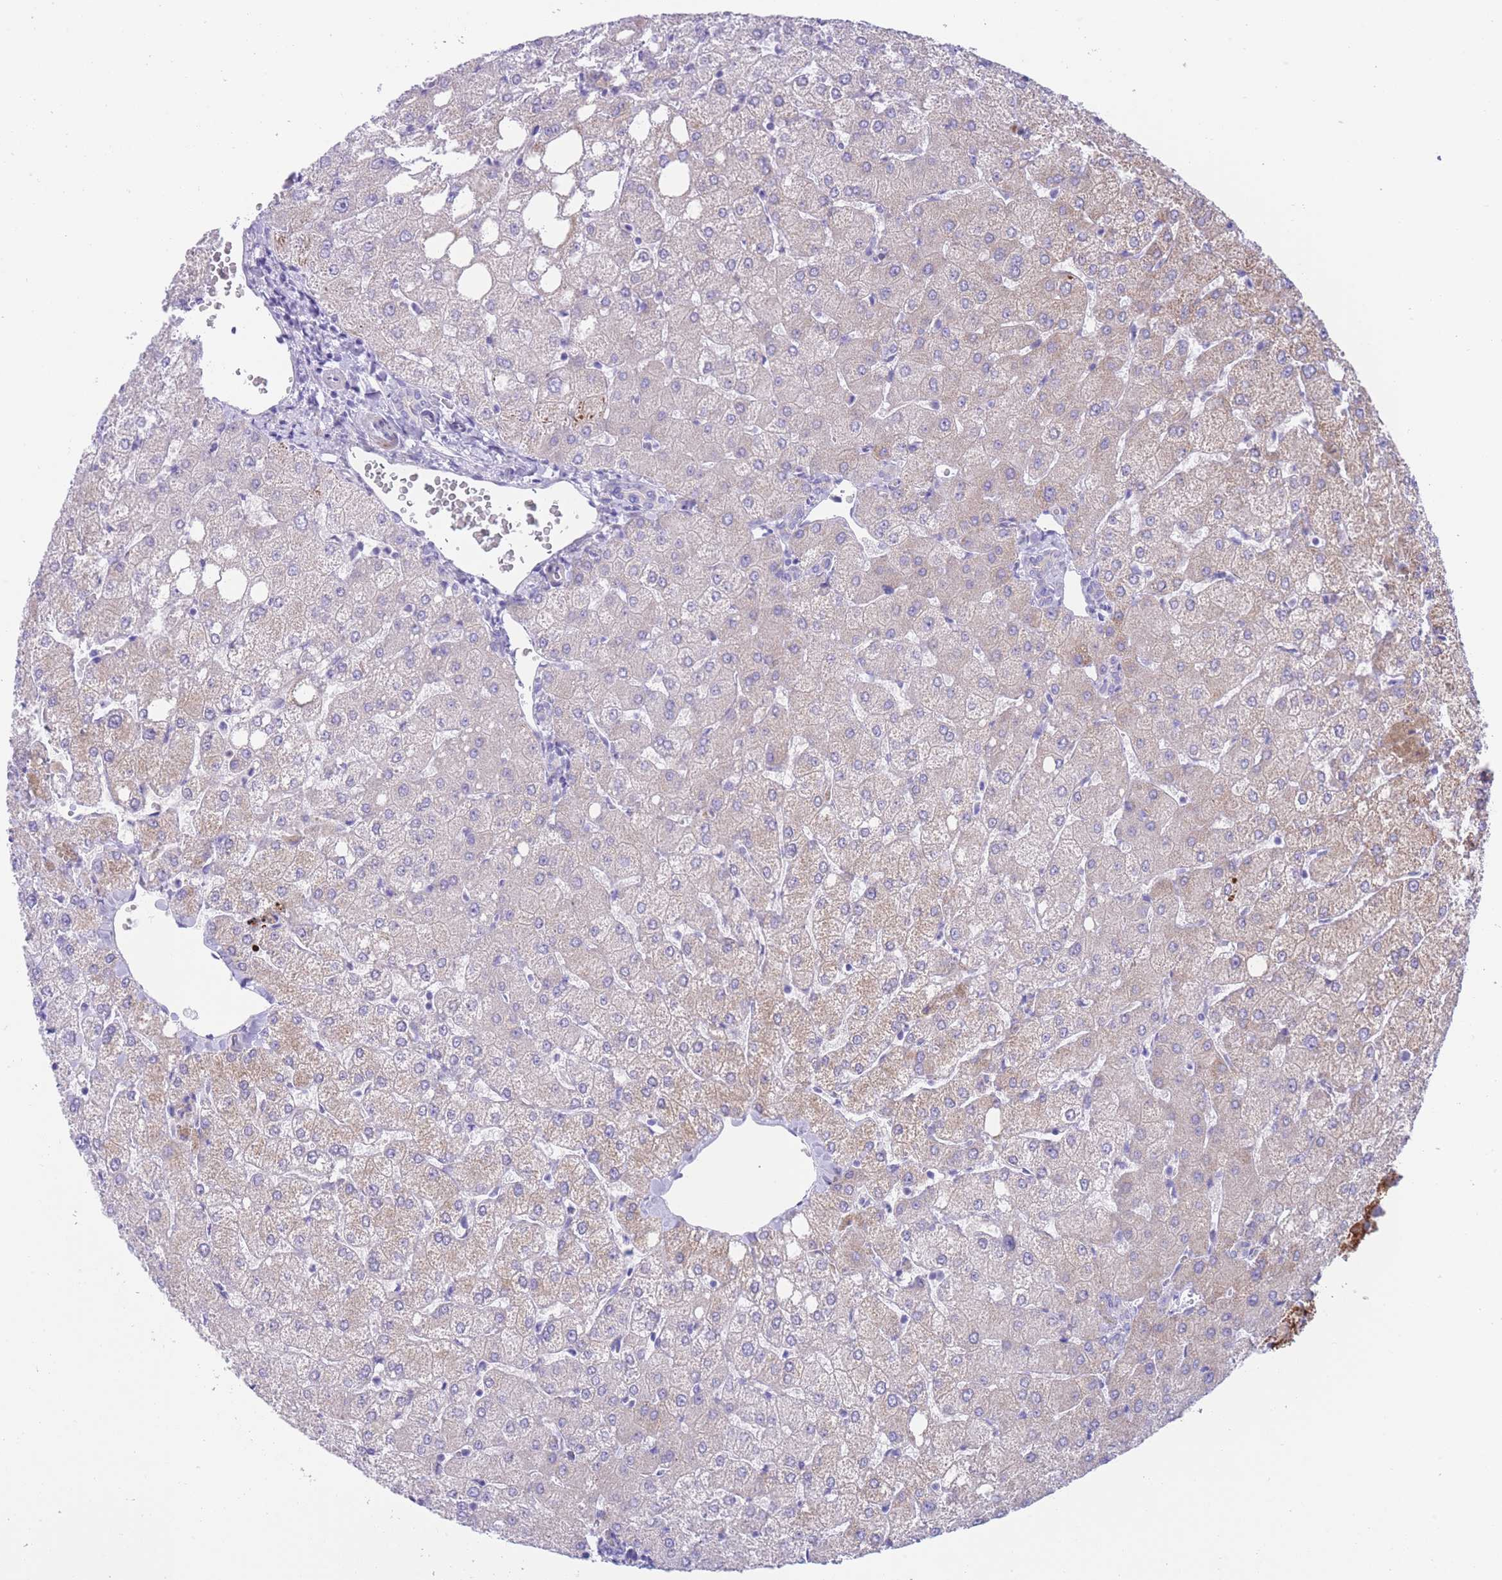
{"staining": {"intensity": "negative", "quantity": "none", "location": "none"}, "tissue": "liver", "cell_type": "Cholangiocytes", "image_type": "normal", "snomed": [{"axis": "morphology", "description": "Normal tissue, NOS"}, {"axis": "topography", "description": "Liver"}], "caption": "High power microscopy photomicrograph of an immunohistochemistry image of unremarkable liver, revealing no significant staining in cholangiocytes.", "gene": "QTRT1", "patient": {"sex": "female", "age": 54}}